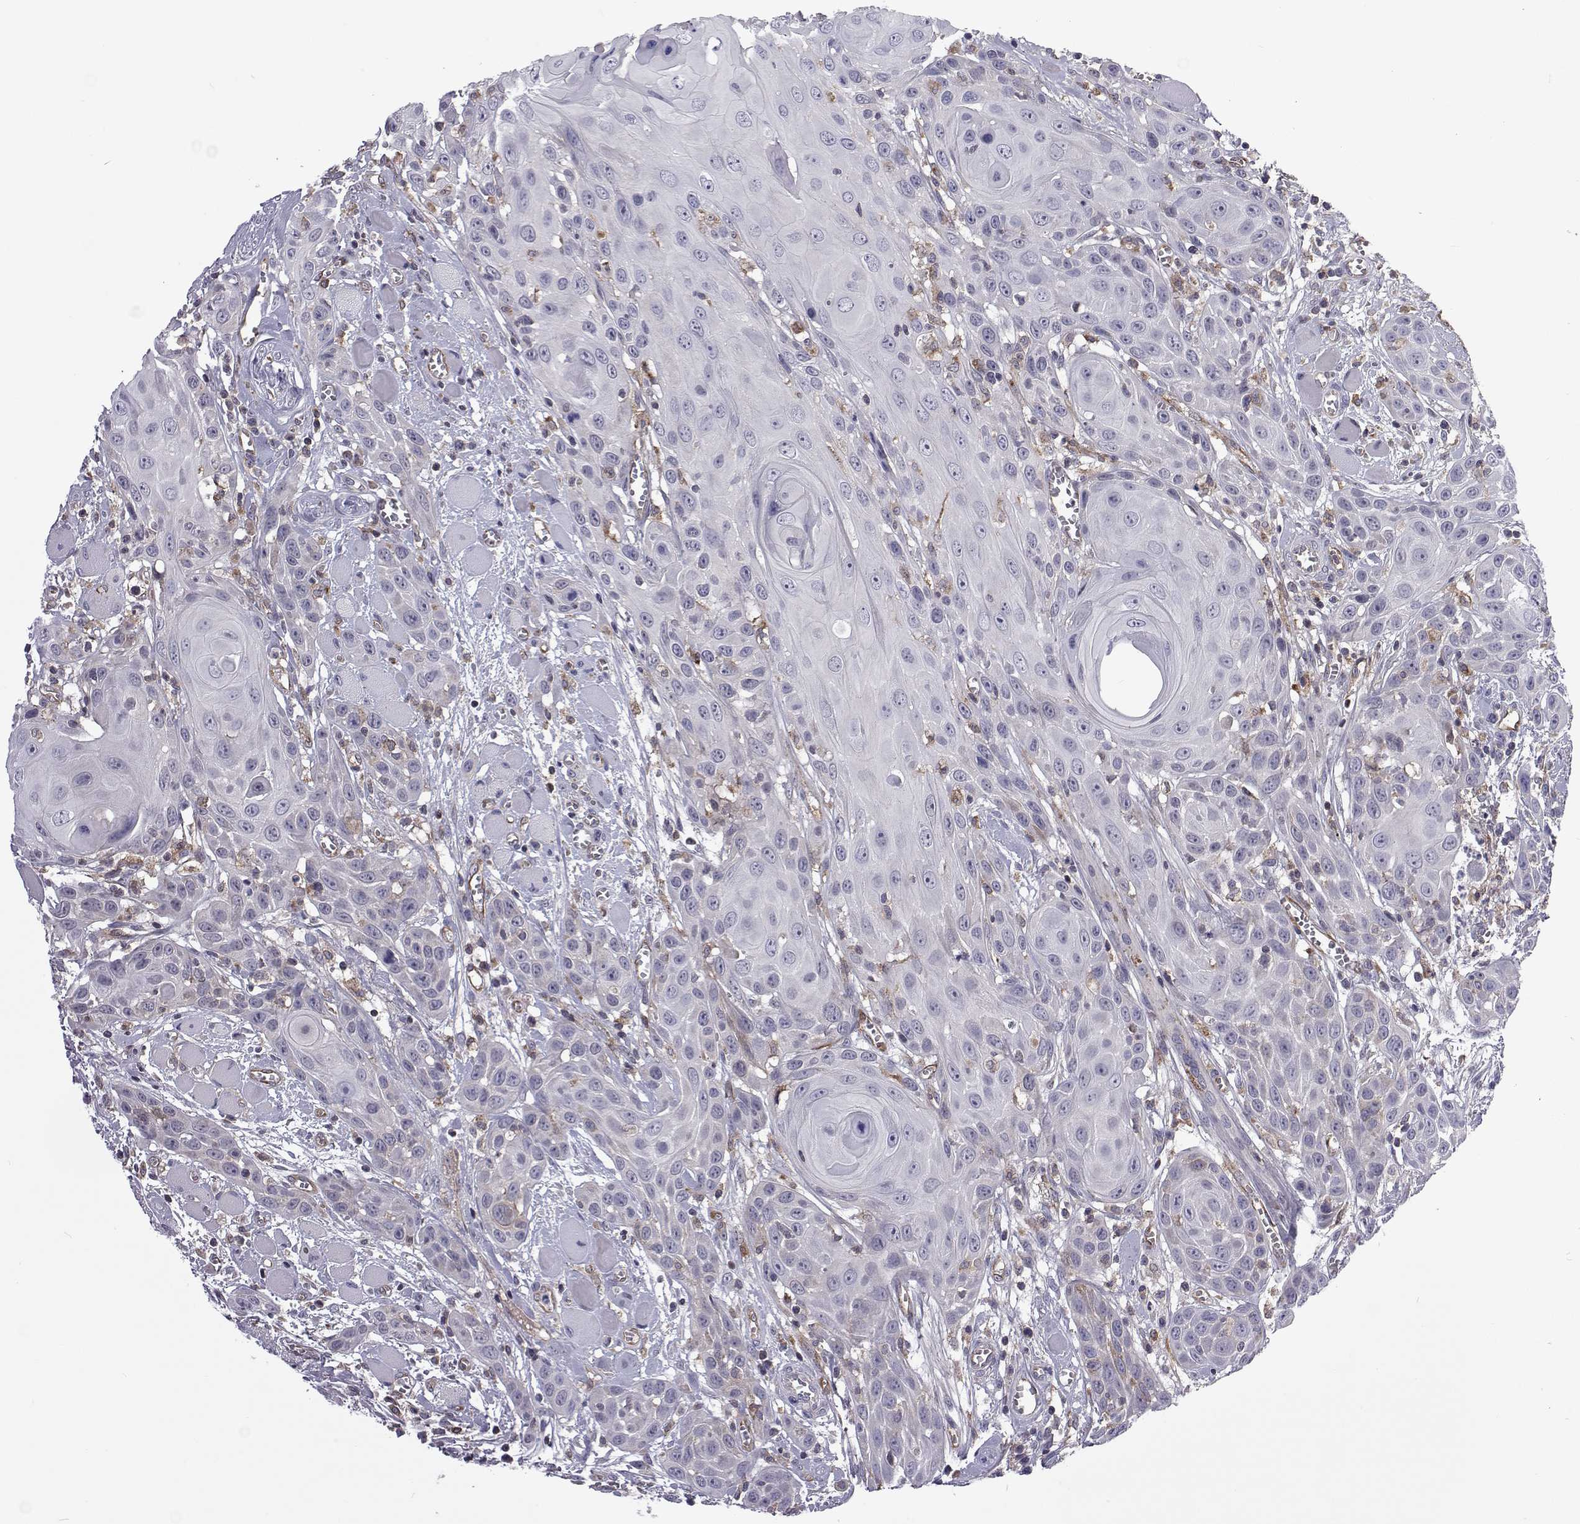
{"staining": {"intensity": "negative", "quantity": "none", "location": "none"}, "tissue": "head and neck cancer", "cell_type": "Tumor cells", "image_type": "cancer", "snomed": [{"axis": "morphology", "description": "Squamous cell carcinoma, NOS"}, {"axis": "topography", "description": "Head-Neck"}], "caption": "Head and neck squamous cell carcinoma stained for a protein using immunohistochemistry displays no staining tumor cells.", "gene": "TCF15", "patient": {"sex": "female", "age": 80}}